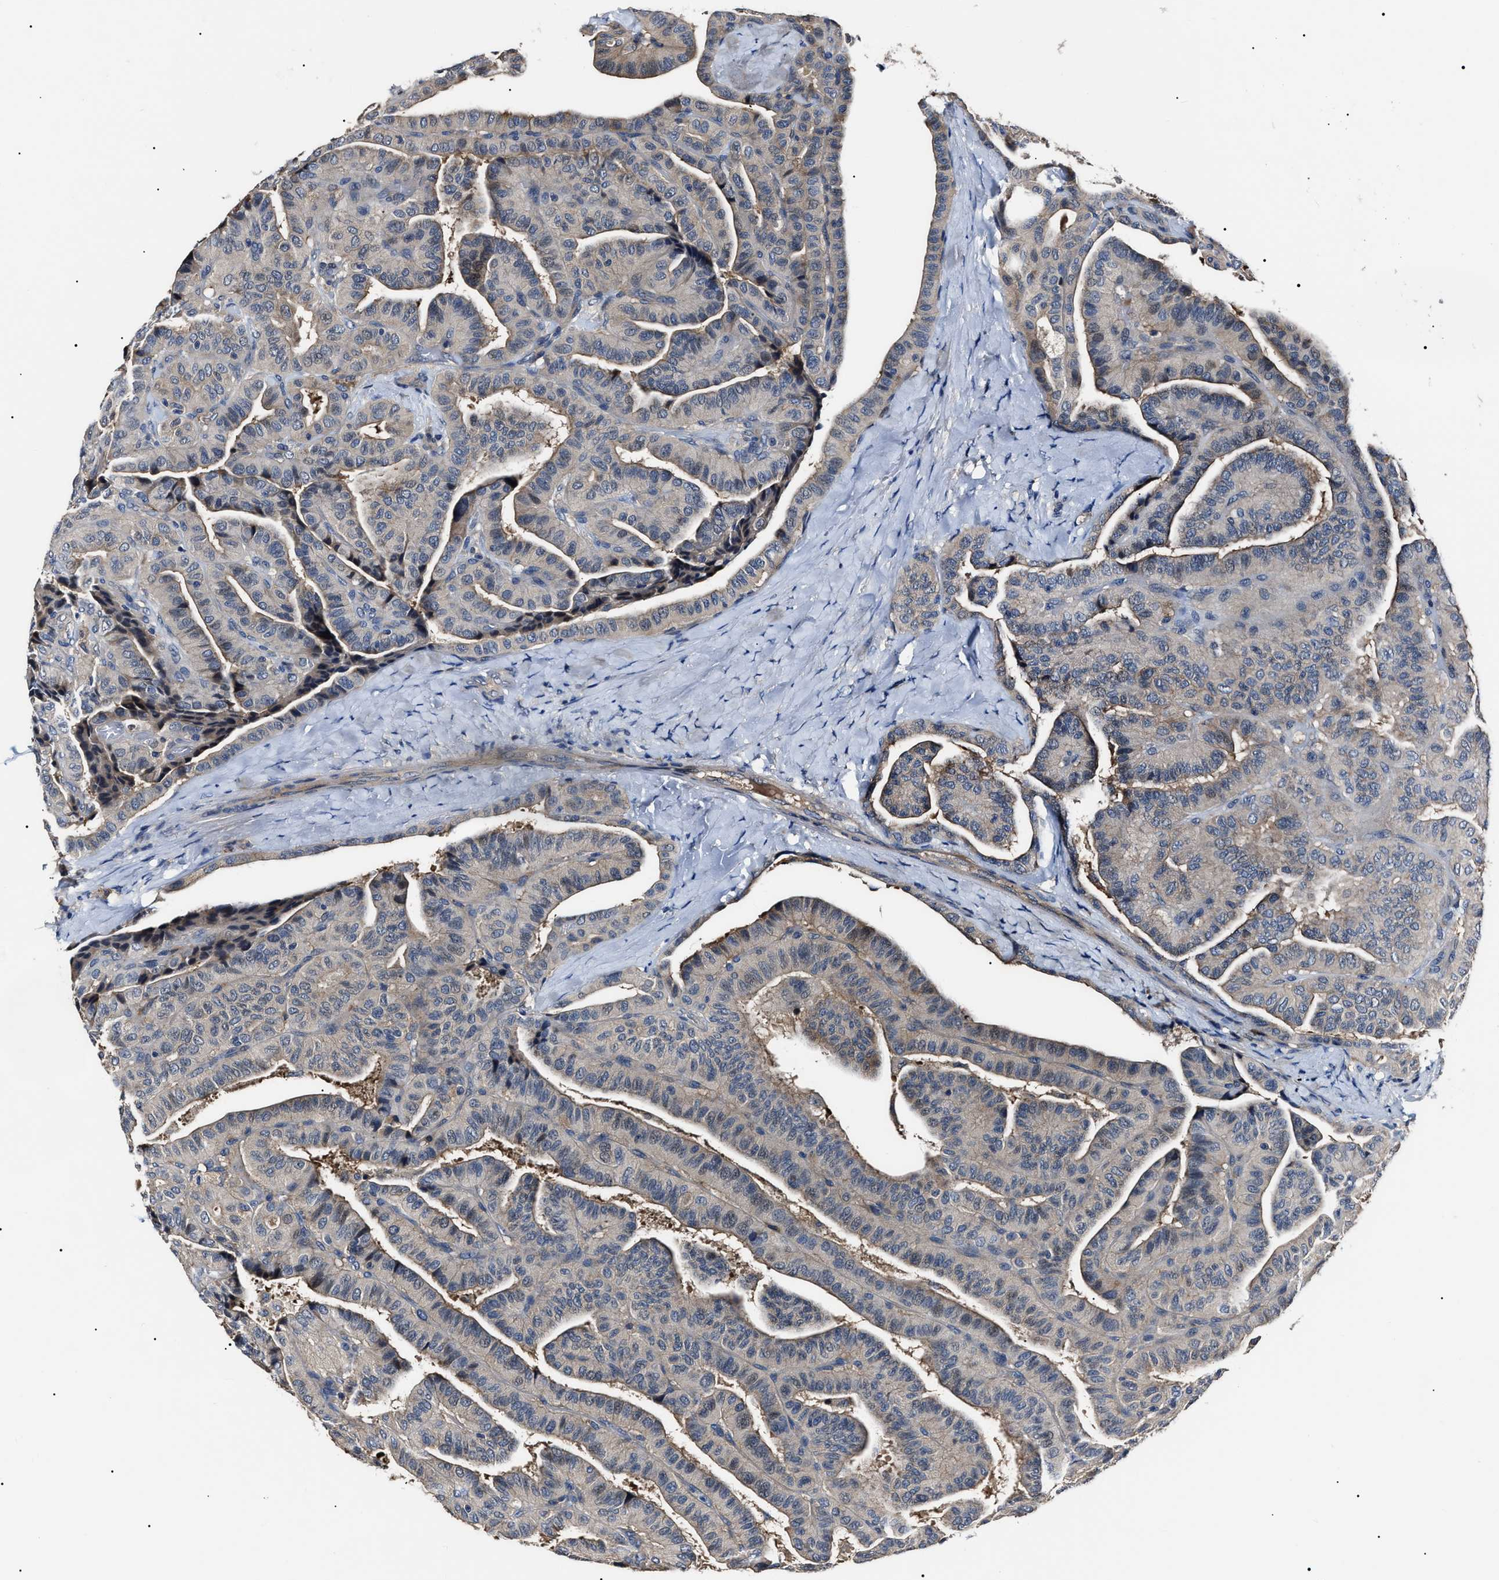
{"staining": {"intensity": "negative", "quantity": "none", "location": "none"}, "tissue": "thyroid cancer", "cell_type": "Tumor cells", "image_type": "cancer", "snomed": [{"axis": "morphology", "description": "Papillary adenocarcinoma, NOS"}, {"axis": "topography", "description": "Thyroid gland"}], "caption": "This is an IHC micrograph of thyroid cancer. There is no positivity in tumor cells.", "gene": "IFT81", "patient": {"sex": "male", "age": 77}}